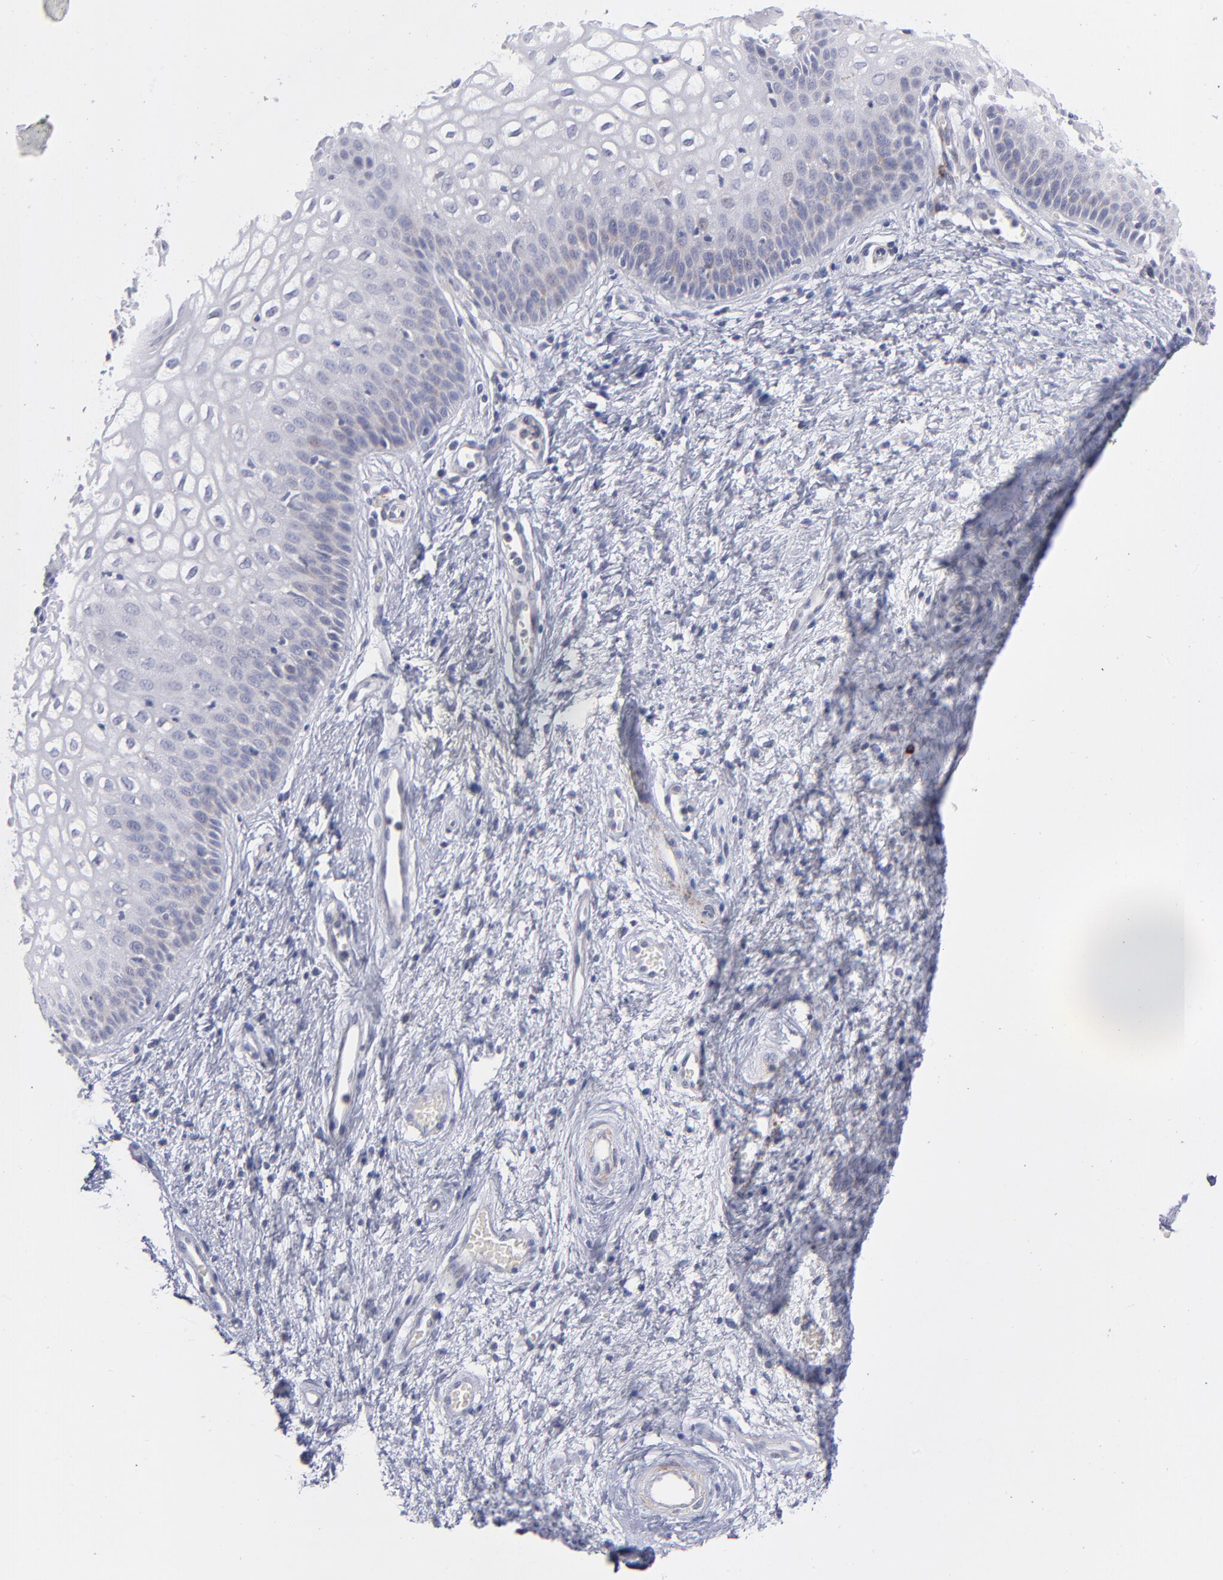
{"staining": {"intensity": "negative", "quantity": "none", "location": "none"}, "tissue": "vagina", "cell_type": "Squamous epithelial cells", "image_type": "normal", "snomed": [{"axis": "morphology", "description": "Normal tissue, NOS"}, {"axis": "topography", "description": "Vagina"}], "caption": "Immunohistochemistry (IHC) of benign human vagina shows no expression in squamous epithelial cells.", "gene": "MTHFD2", "patient": {"sex": "female", "age": 34}}